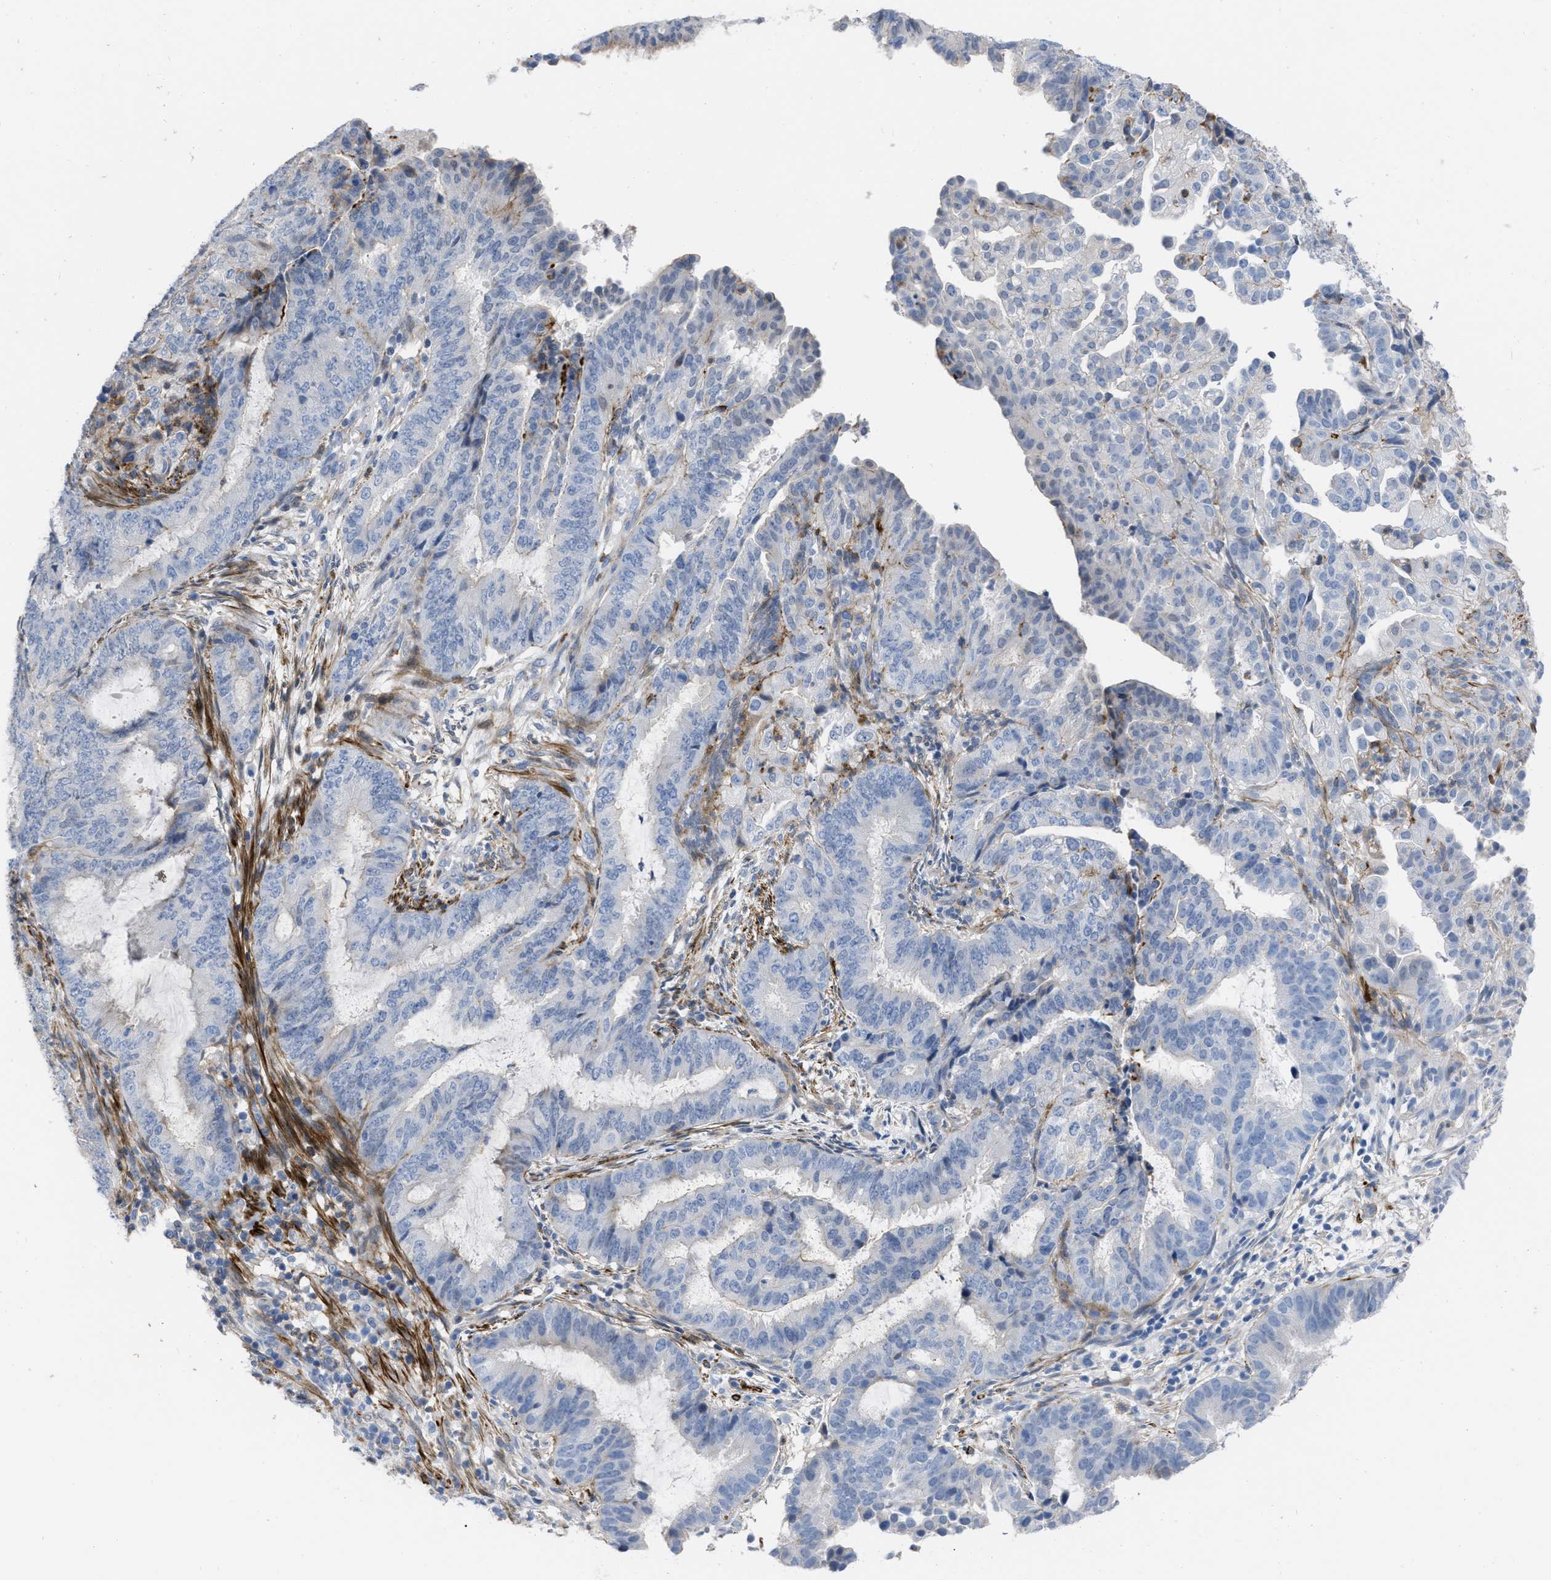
{"staining": {"intensity": "weak", "quantity": "<25%", "location": "cytoplasmic/membranous"}, "tissue": "endometrial cancer", "cell_type": "Tumor cells", "image_type": "cancer", "snomed": [{"axis": "morphology", "description": "Adenocarcinoma, NOS"}, {"axis": "topography", "description": "Endometrium"}], "caption": "Endometrial cancer was stained to show a protein in brown. There is no significant staining in tumor cells.", "gene": "PRMT2", "patient": {"sex": "female", "age": 51}}